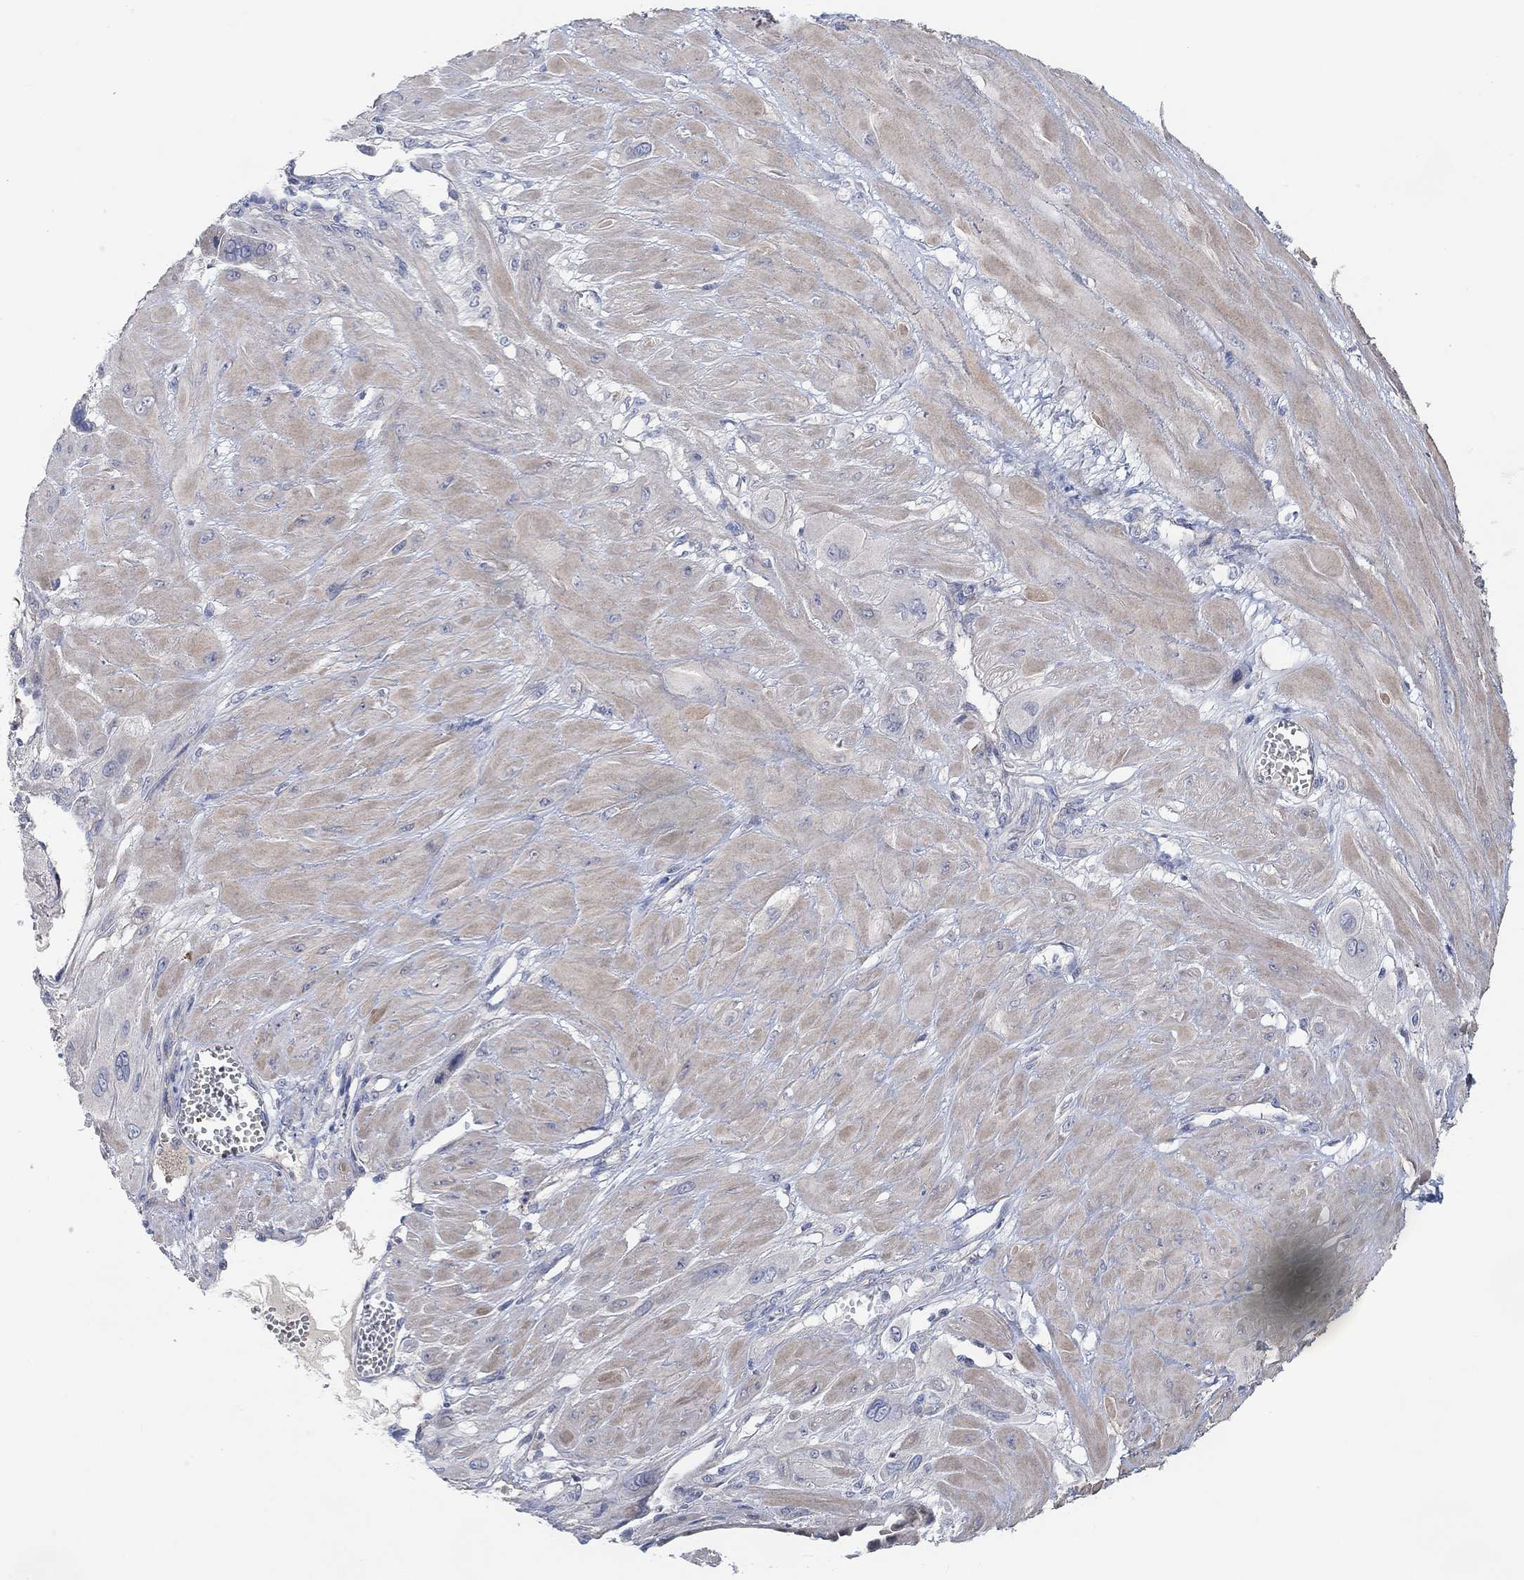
{"staining": {"intensity": "negative", "quantity": "none", "location": "none"}, "tissue": "cervical cancer", "cell_type": "Tumor cells", "image_type": "cancer", "snomed": [{"axis": "morphology", "description": "Squamous cell carcinoma, NOS"}, {"axis": "topography", "description": "Cervix"}], "caption": "High magnification brightfield microscopy of squamous cell carcinoma (cervical) stained with DAB (brown) and counterstained with hematoxylin (blue): tumor cells show no significant expression. Brightfield microscopy of immunohistochemistry (IHC) stained with DAB (3,3'-diaminobenzidine) (brown) and hematoxylin (blue), captured at high magnification.", "gene": "HCRTR1", "patient": {"sex": "female", "age": 34}}